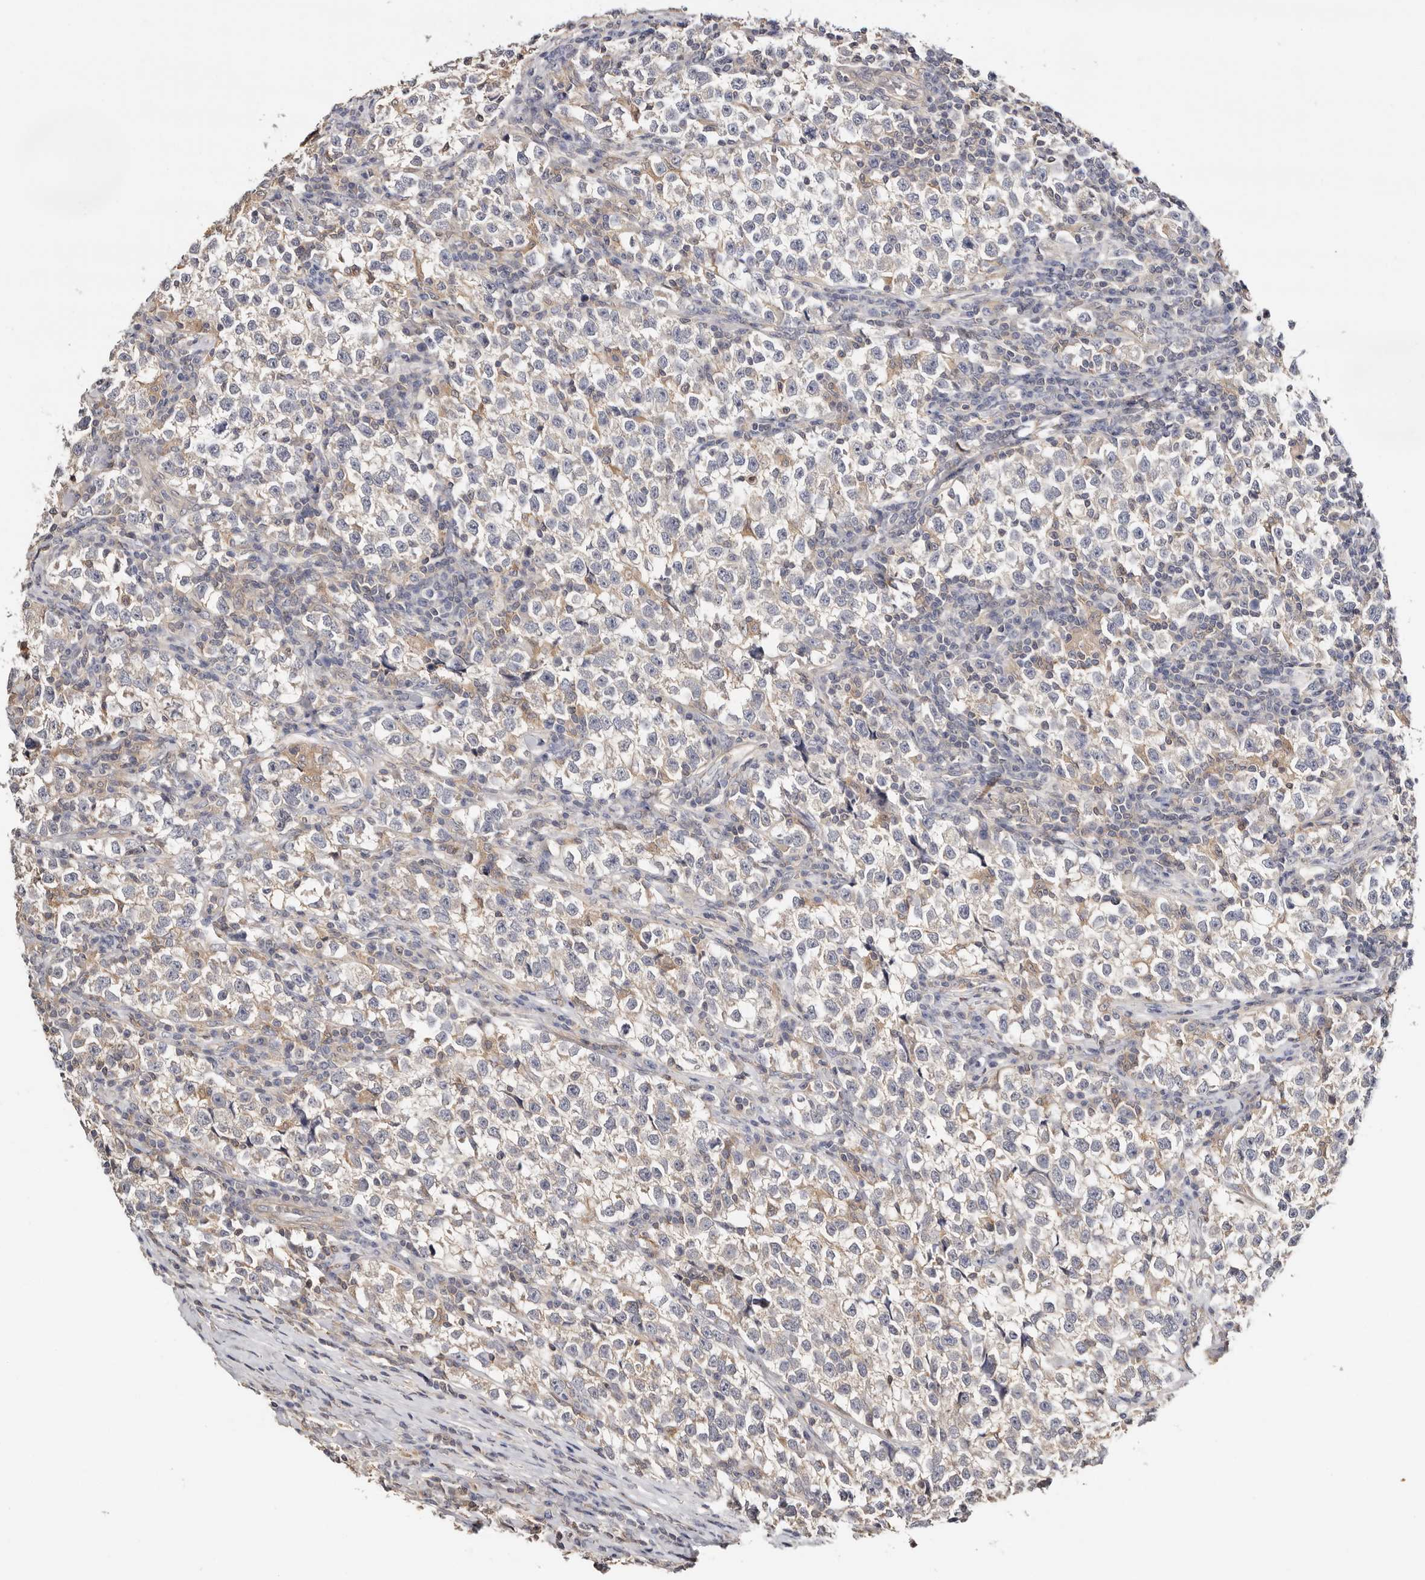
{"staining": {"intensity": "weak", "quantity": "25%-75%", "location": "cytoplasmic/membranous"}, "tissue": "testis cancer", "cell_type": "Tumor cells", "image_type": "cancer", "snomed": [{"axis": "morphology", "description": "Normal tissue, NOS"}, {"axis": "morphology", "description": "Seminoma, NOS"}, {"axis": "topography", "description": "Testis"}], "caption": "Protein expression by immunohistochemistry shows weak cytoplasmic/membranous positivity in approximately 25%-75% of tumor cells in testis cancer (seminoma).", "gene": "S100A14", "patient": {"sex": "male", "age": 43}}